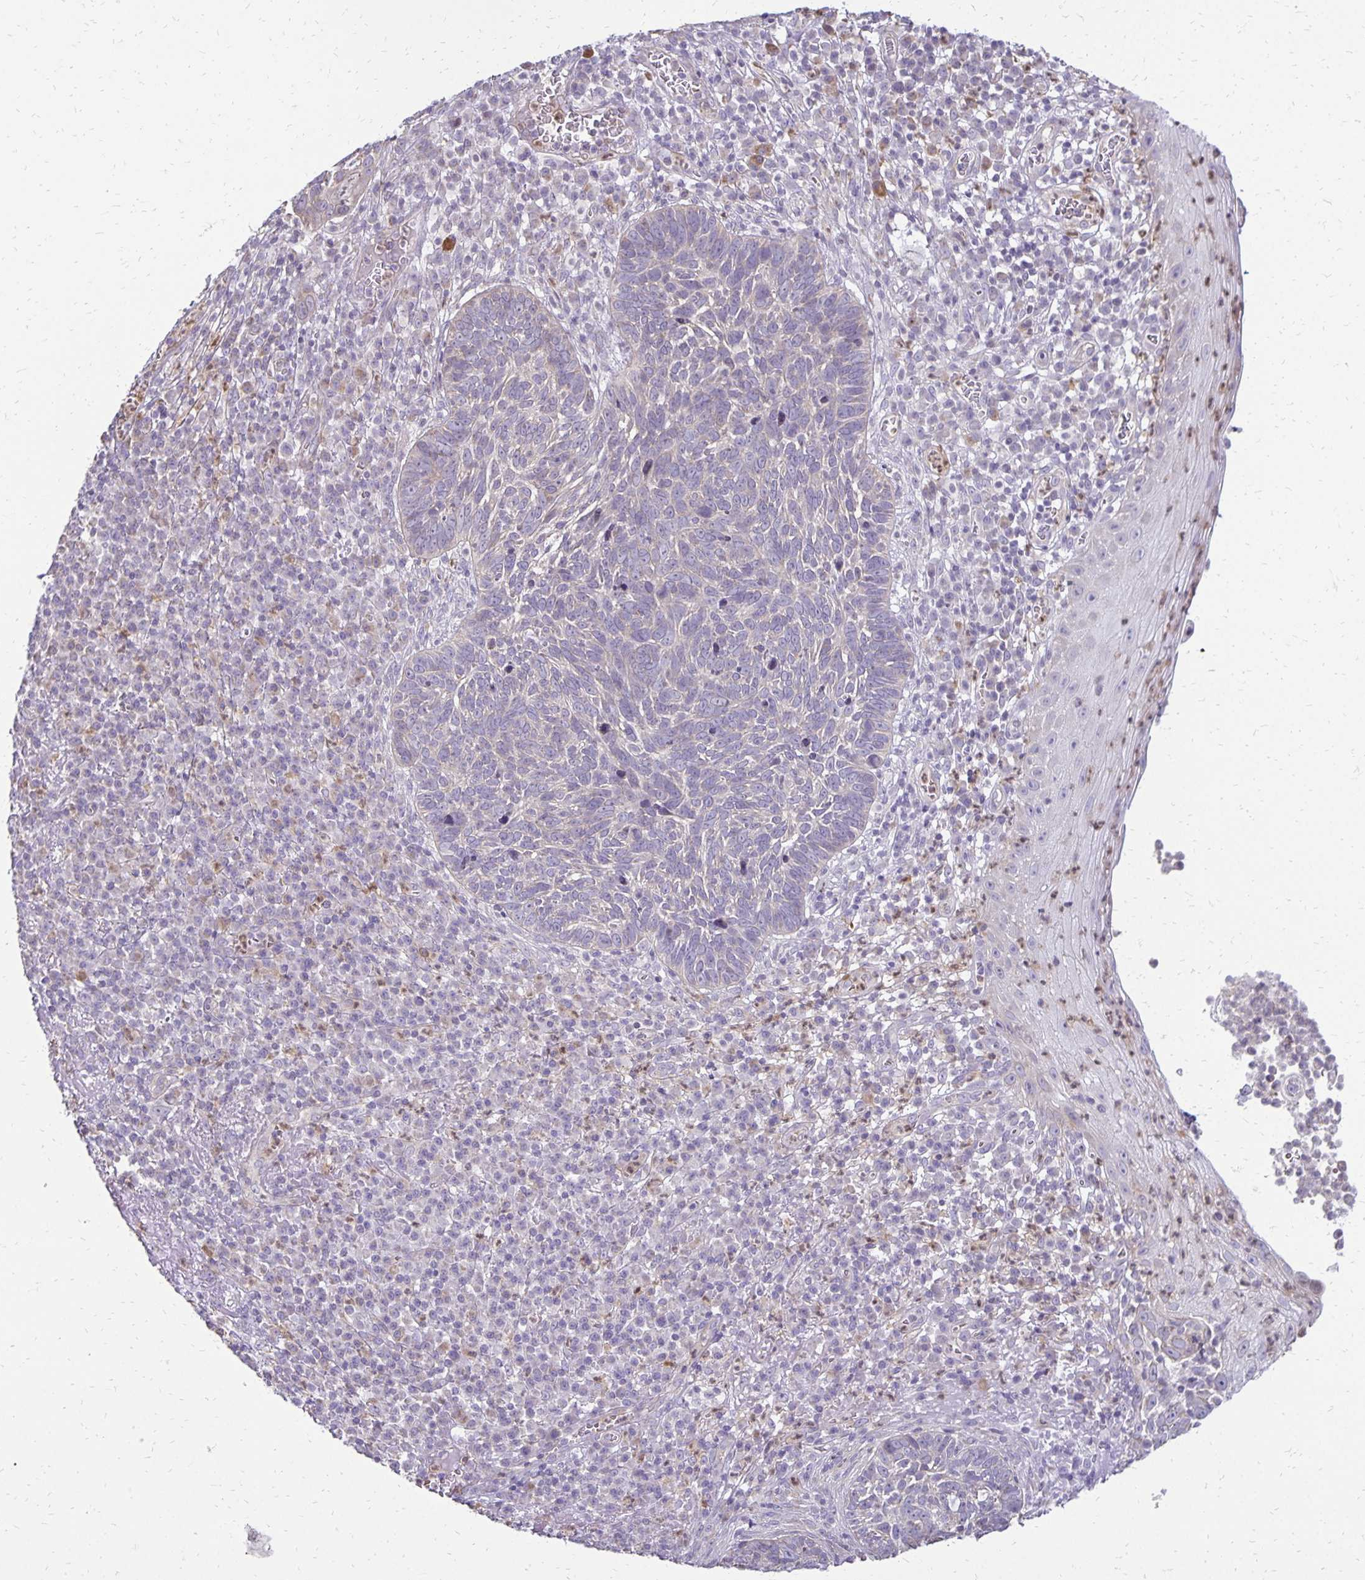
{"staining": {"intensity": "negative", "quantity": "none", "location": "none"}, "tissue": "skin cancer", "cell_type": "Tumor cells", "image_type": "cancer", "snomed": [{"axis": "morphology", "description": "Basal cell carcinoma"}, {"axis": "topography", "description": "Skin"}, {"axis": "topography", "description": "Skin of face"}], "caption": "IHC image of skin basal cell carcinoma stained for a protein (brown), which displays no expression in tumor cells.", "gene": "FN3K", "patient": {"sex": "female", "age": 95}}